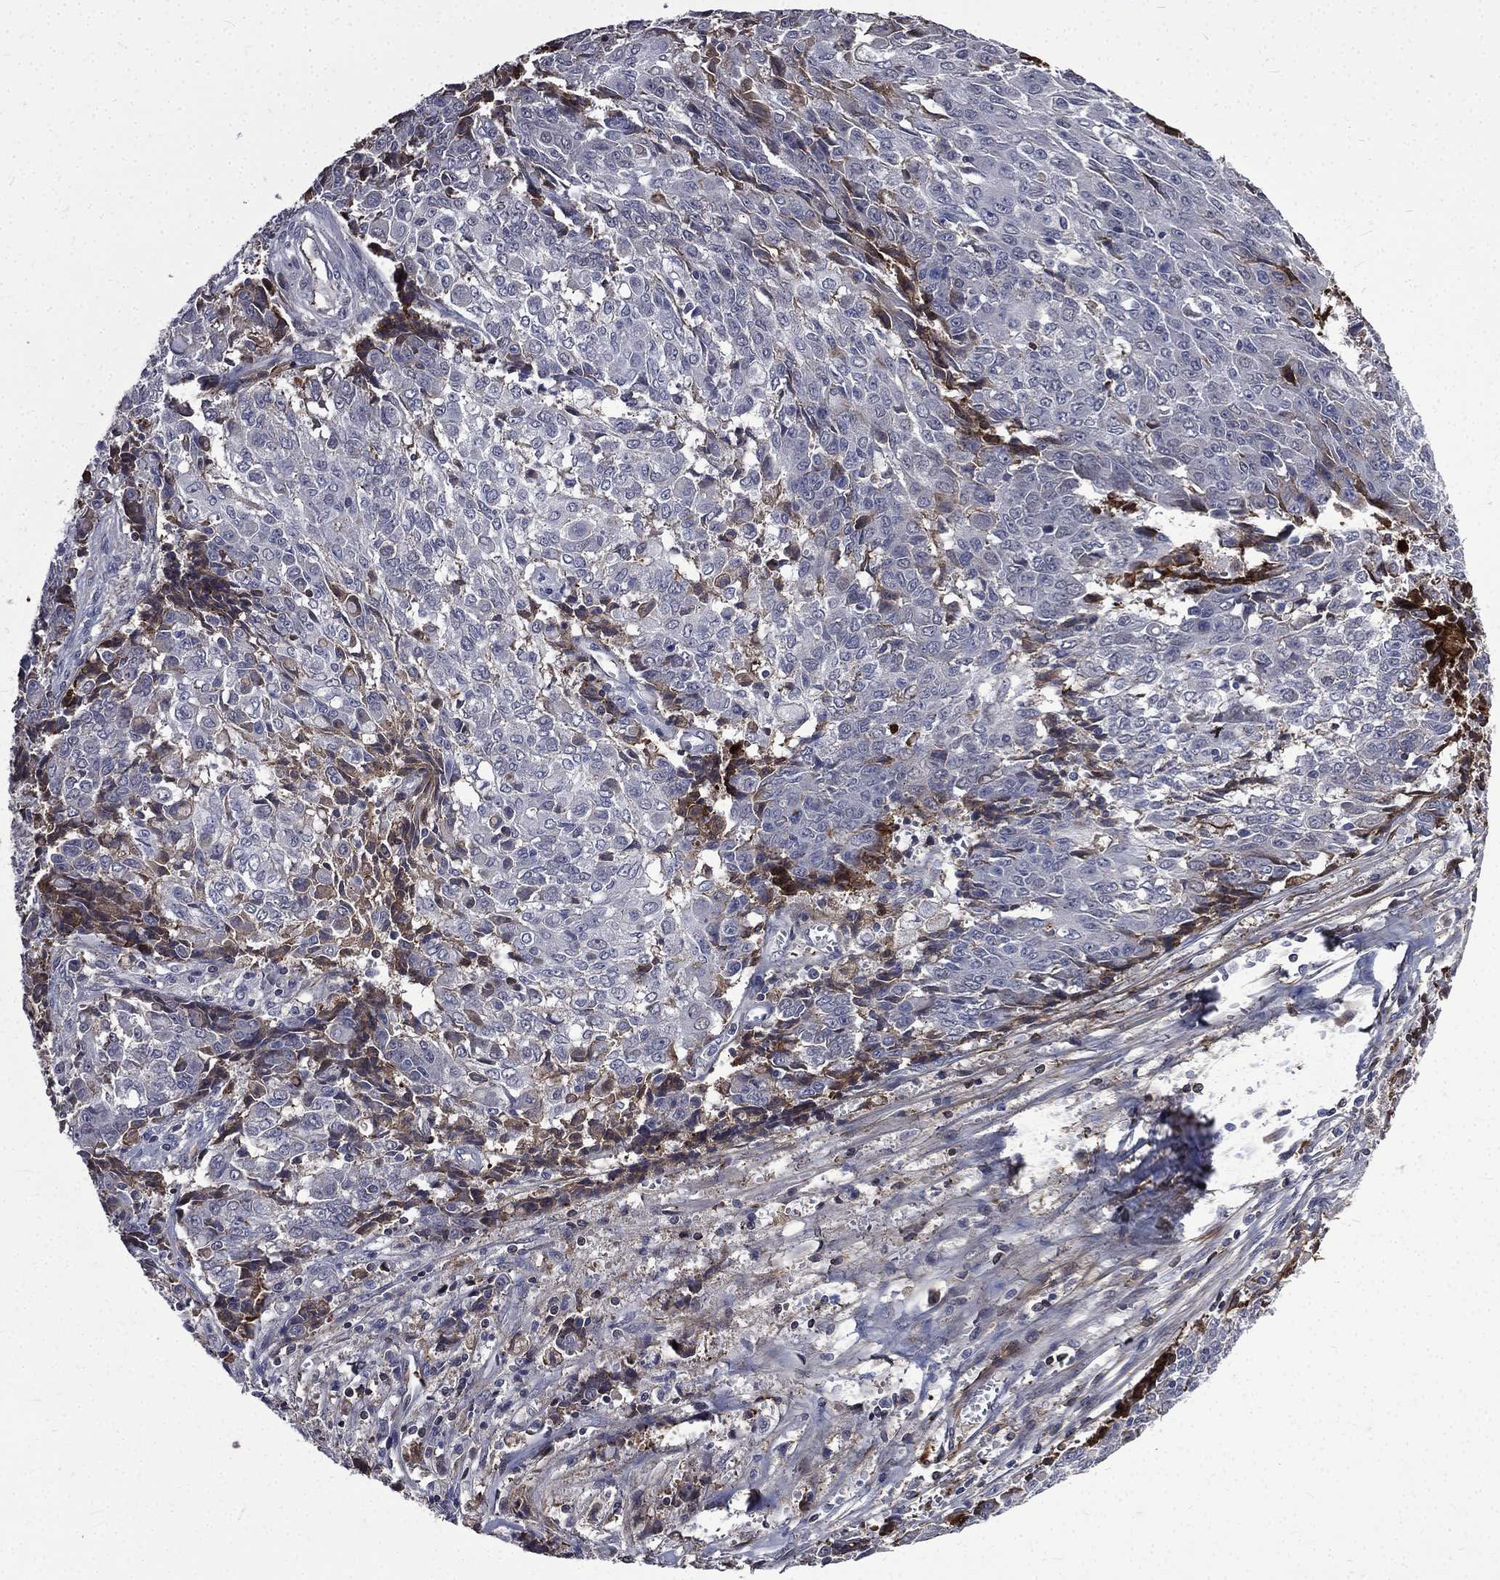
{"staining": {"intensity": "moderate", "quantity": "<25%", "location": "cytoplasmic/membranous"}, "tissue": "ovarian cancer", "cell_type": "Tumor cells", "image_type": "cancer", "snomed": [{"axis": "morphology", "description": "Carcinoma, endometroid"}, {"axis": "topography", "description": "Ovary"}], "caption": "IHC micrograph of neoplastic tissue: ovarian endometroid carcinoma stained using immunohistochemistry demonstrates low levels of moderate protein expression localized specifically in the cytoplasmic/membranous of tumor cells, appearing as a cytoplasmic/membranous brown color.", "gene": "FGG", "patient": {"sex": "female", "age": 42}}